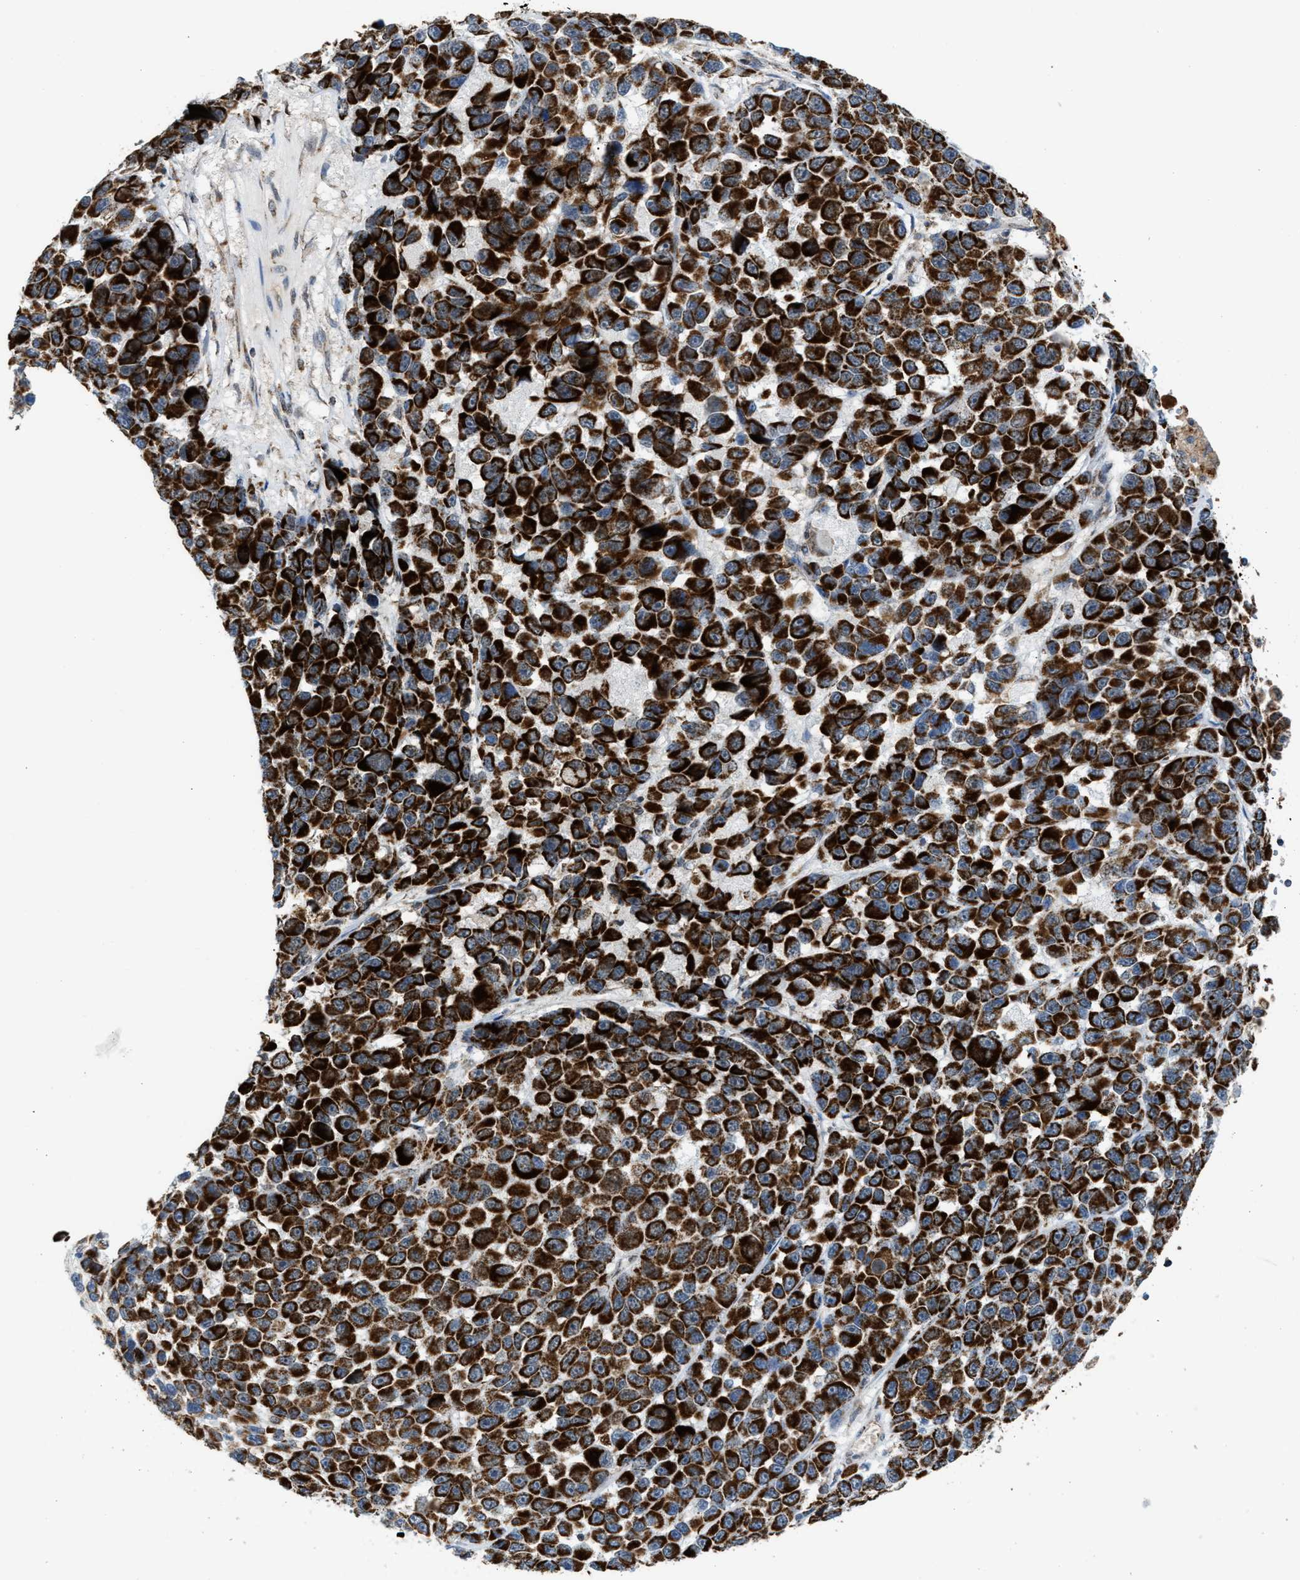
{"staining": {"intensity": "strong", "quantity": ">75%", "location": "cytoplasmic/membranous"}, "tissue": "melanoma", "cell_type": "Tumor cells", "image_type": "cancer", "snomed": [{"axis": "morphology", "description": "Malignant melanoma, NOS"}, {"axis": "topography", "description": "Skin"}], "caption": "Immunohistochemical staining of melanoma exhibits strong cytoplasmic/membranous protein positivity in approximately >75% of tumor cells. The staining was performed using DAB, with brown indicating positive protein expression. Nuclei are stained blue with hematoxylin.", "gene": "PMPCA", "patient": {"sex": "male", "age": 53}}